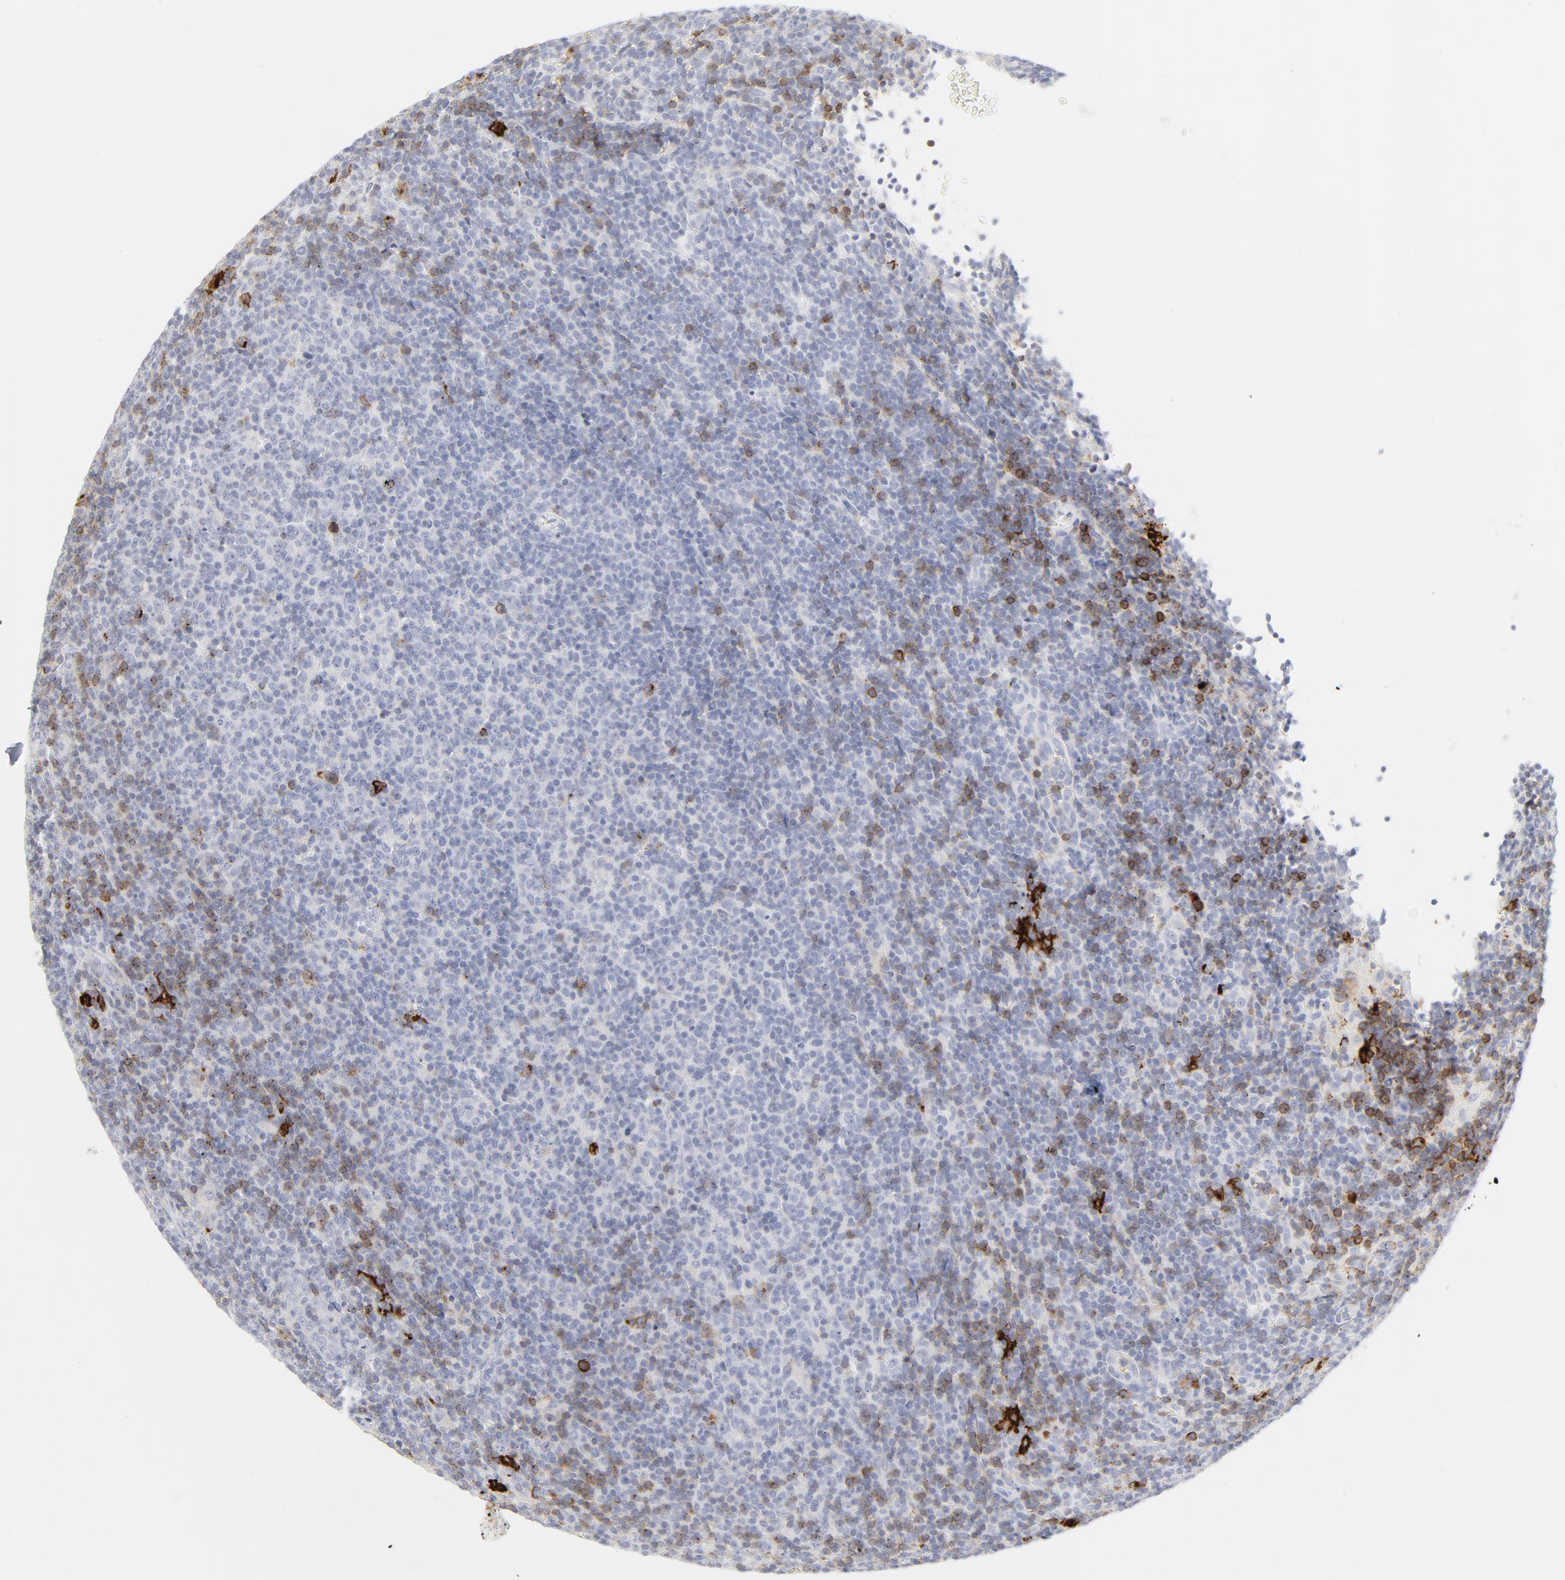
{"staining": {"intensity": "moderate", "quantity": "25%-75%", "location": "cytoplasmic/membranous"}, "tissue": "lymphoma", "cell_type": "Tumor cells", "image_type": "cancer", "snomed": [{"axis": "morphology", "description": "Malignant lymphoma, non-Hodgkin's type, Low grade"}, {"axis": "topography", "description": "Lymph node"}], "caption": "Protein expression analysis of human lymphoma reveals moderate cytoplasmic/membranous expression in about 25%-75% of tumor cells.", "gene": "CCR7", "patient": {"sex": "male", "age": 70}}